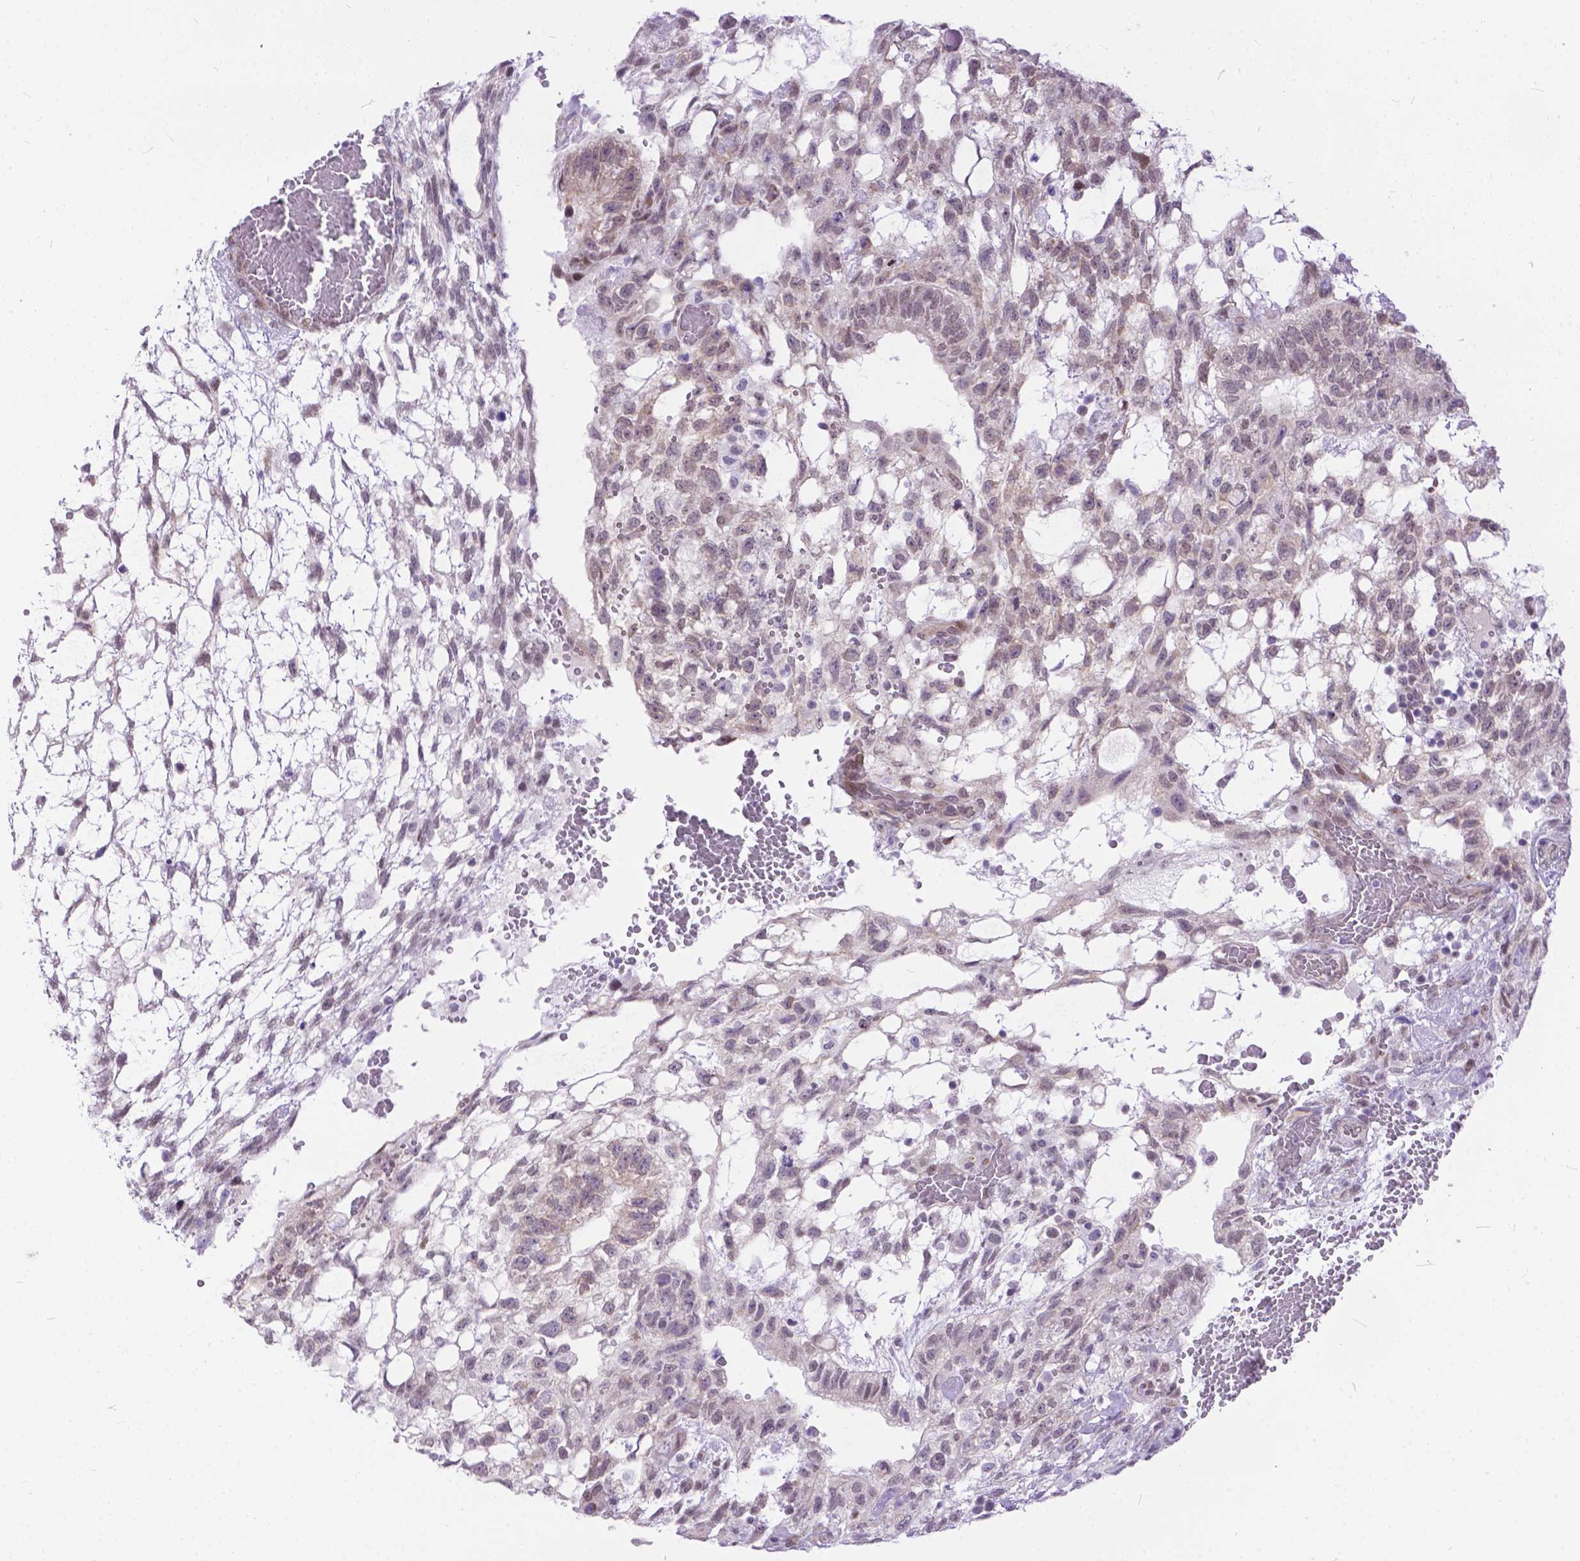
{"staining": {"intensity": "weak", "quantity": "25%-75%", "location": "cytoplasmic/membranous,nuclear"}, "tissue": "testis cancer", "cell_type": "Tumor cells", "image_type": "cancer", "snomed": [{"axis": "morphology", "description": "Carcinoma, Embryonal, NOS"}, {"axis": "topography", "description": "Testis"}], "caption": "Immunohistochemical staining of human testis cancer exhibits low levels of weak cytoplasmic/membranous and nuclear expression in about 25%-75% of tumor cells.", "gene": "FAM124B", "patient": {"sex": "male", "age": 32}}